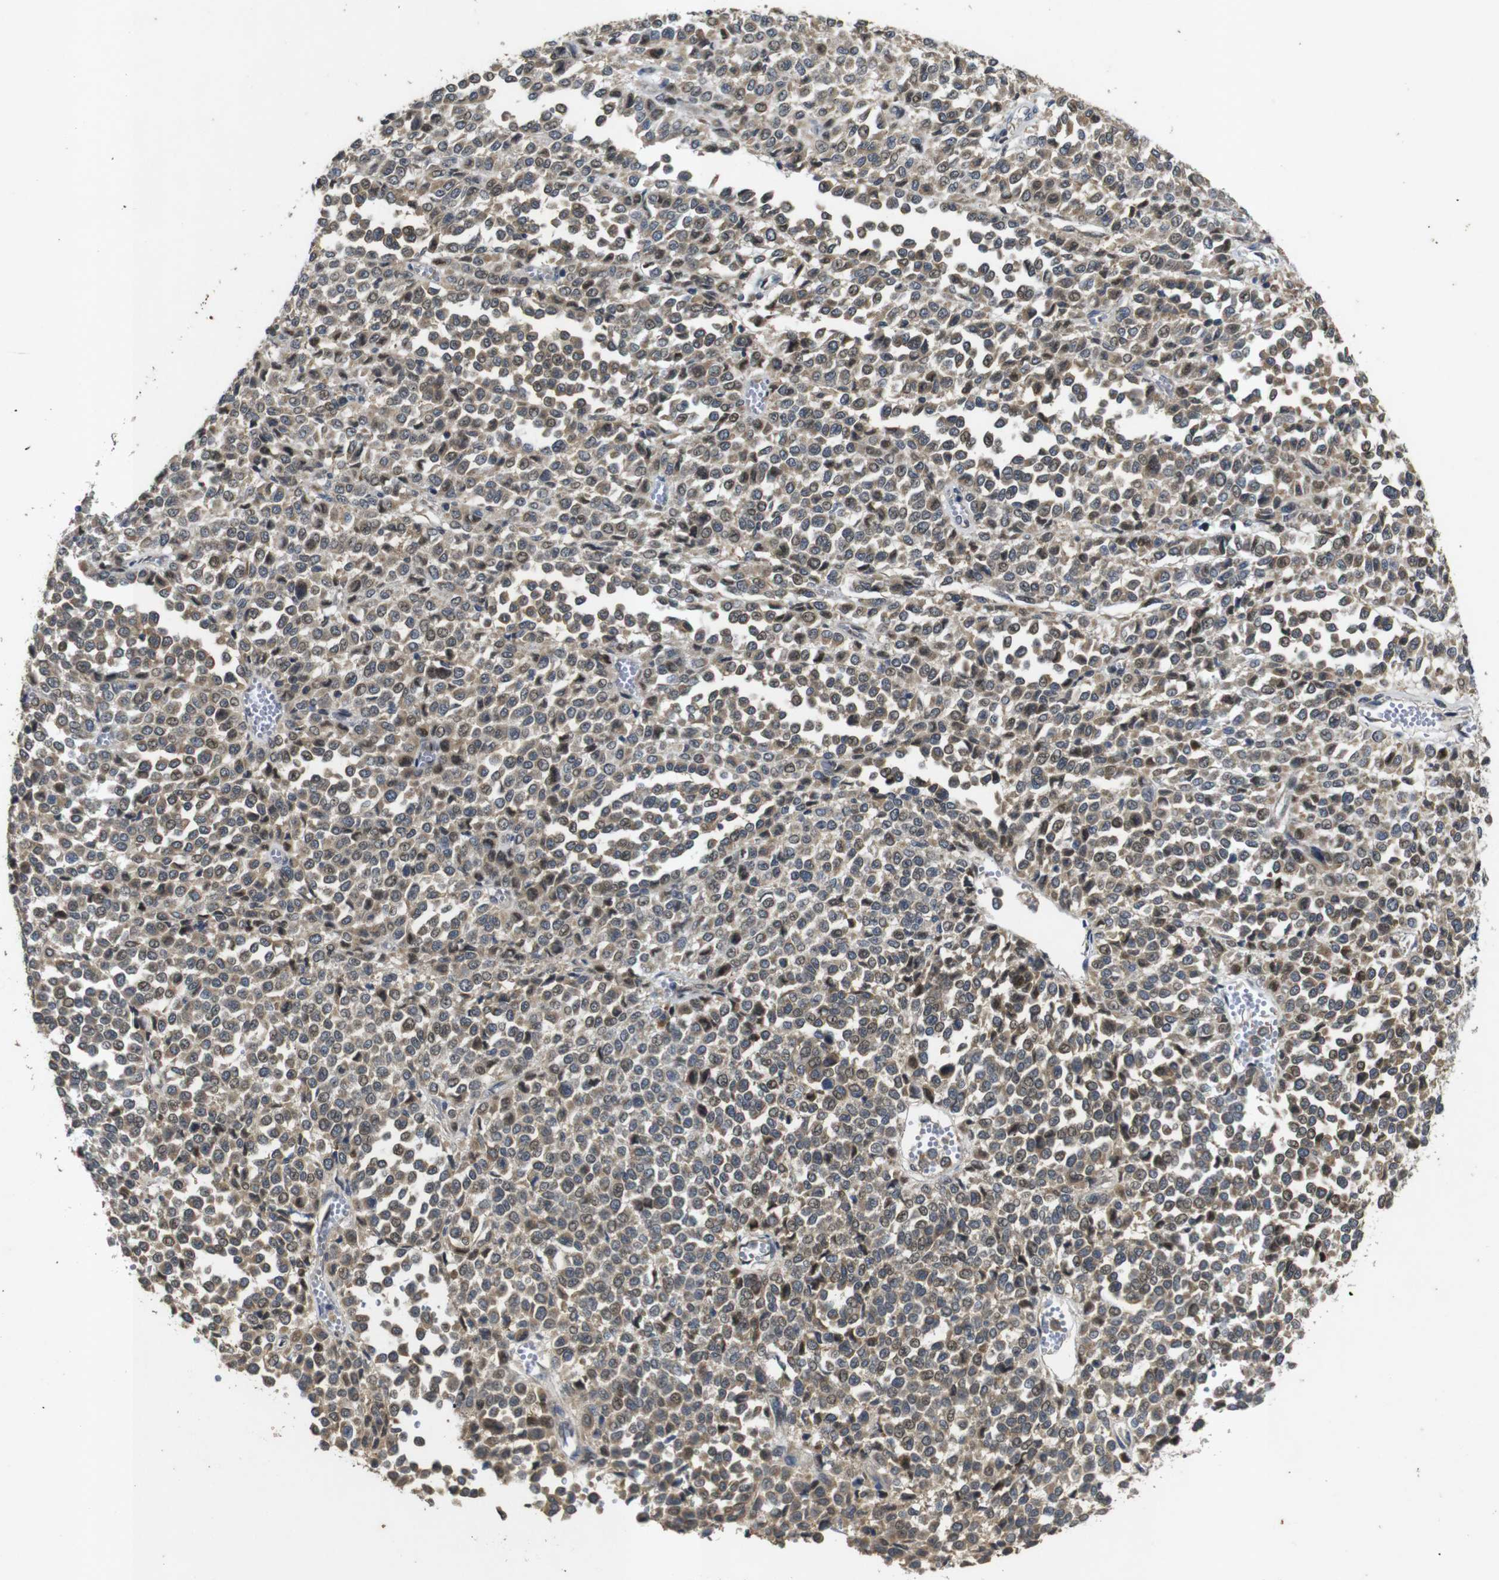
{"staining": {"intensity": "moderate", "quantity": ">75%", "location": "cytoplasmic/membranous"}, "tissue": "melanoma", "cell_type": "Tumor cells", "image_type": "cancer", "snomed": [{"axis": "morphology", "description": "Malignant melanoma, Metastatic site"}, {"axis": "topography", "description": "Pancreas"}], "caption": "About >75% of tumor cells in melanoma display moderate cytoplasmic/membranous protein expression as visualized by brown immunohistochemical staining.", "gene": "MAGI2", "patient": {"sex": "female", "age": 30}}